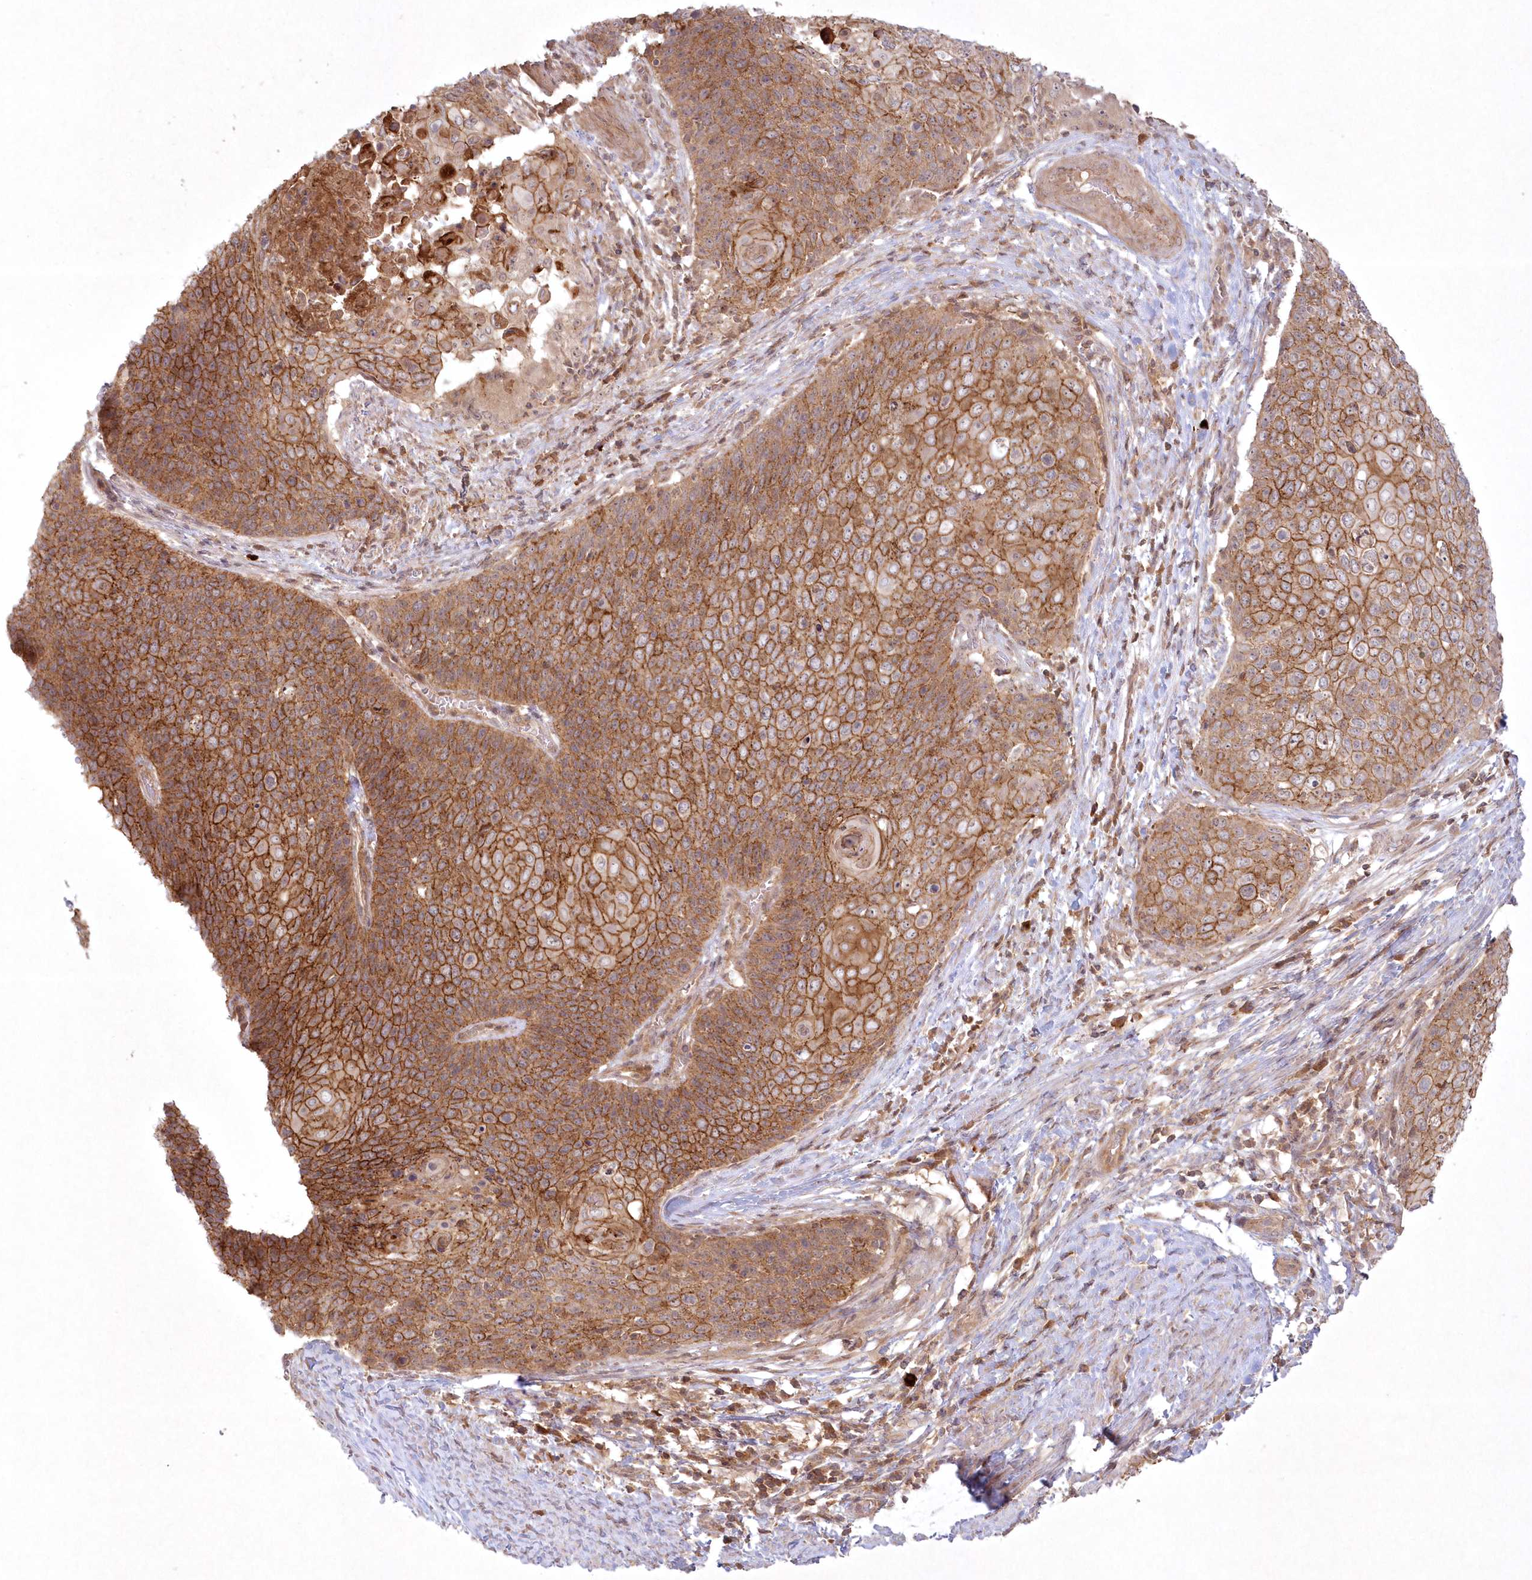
{"staining": {"intensity": "strong", "quantity": ">75%", "location": "cytoplasmic/membranous"}, "tissue": "cervical cancer", "cell_type": "Tumor cells", "image_type": "cancer", "snomed": [{"axis": "morphology", "description": "Squamous cell carcinoma, NOS"}, {"axis": "topography", "description": "Cervix"}], "caption": "This photomicrograph exhibits cervical cancer stained with immunohistochemistry to label a protein in brown. The cytoplasmic/membranous of tumor cells show strong positivity for the protein. Nuclei are counter-stained blue.", "gene": "TOGARAM2", "patient": {"sex": "female", "age": 39}}